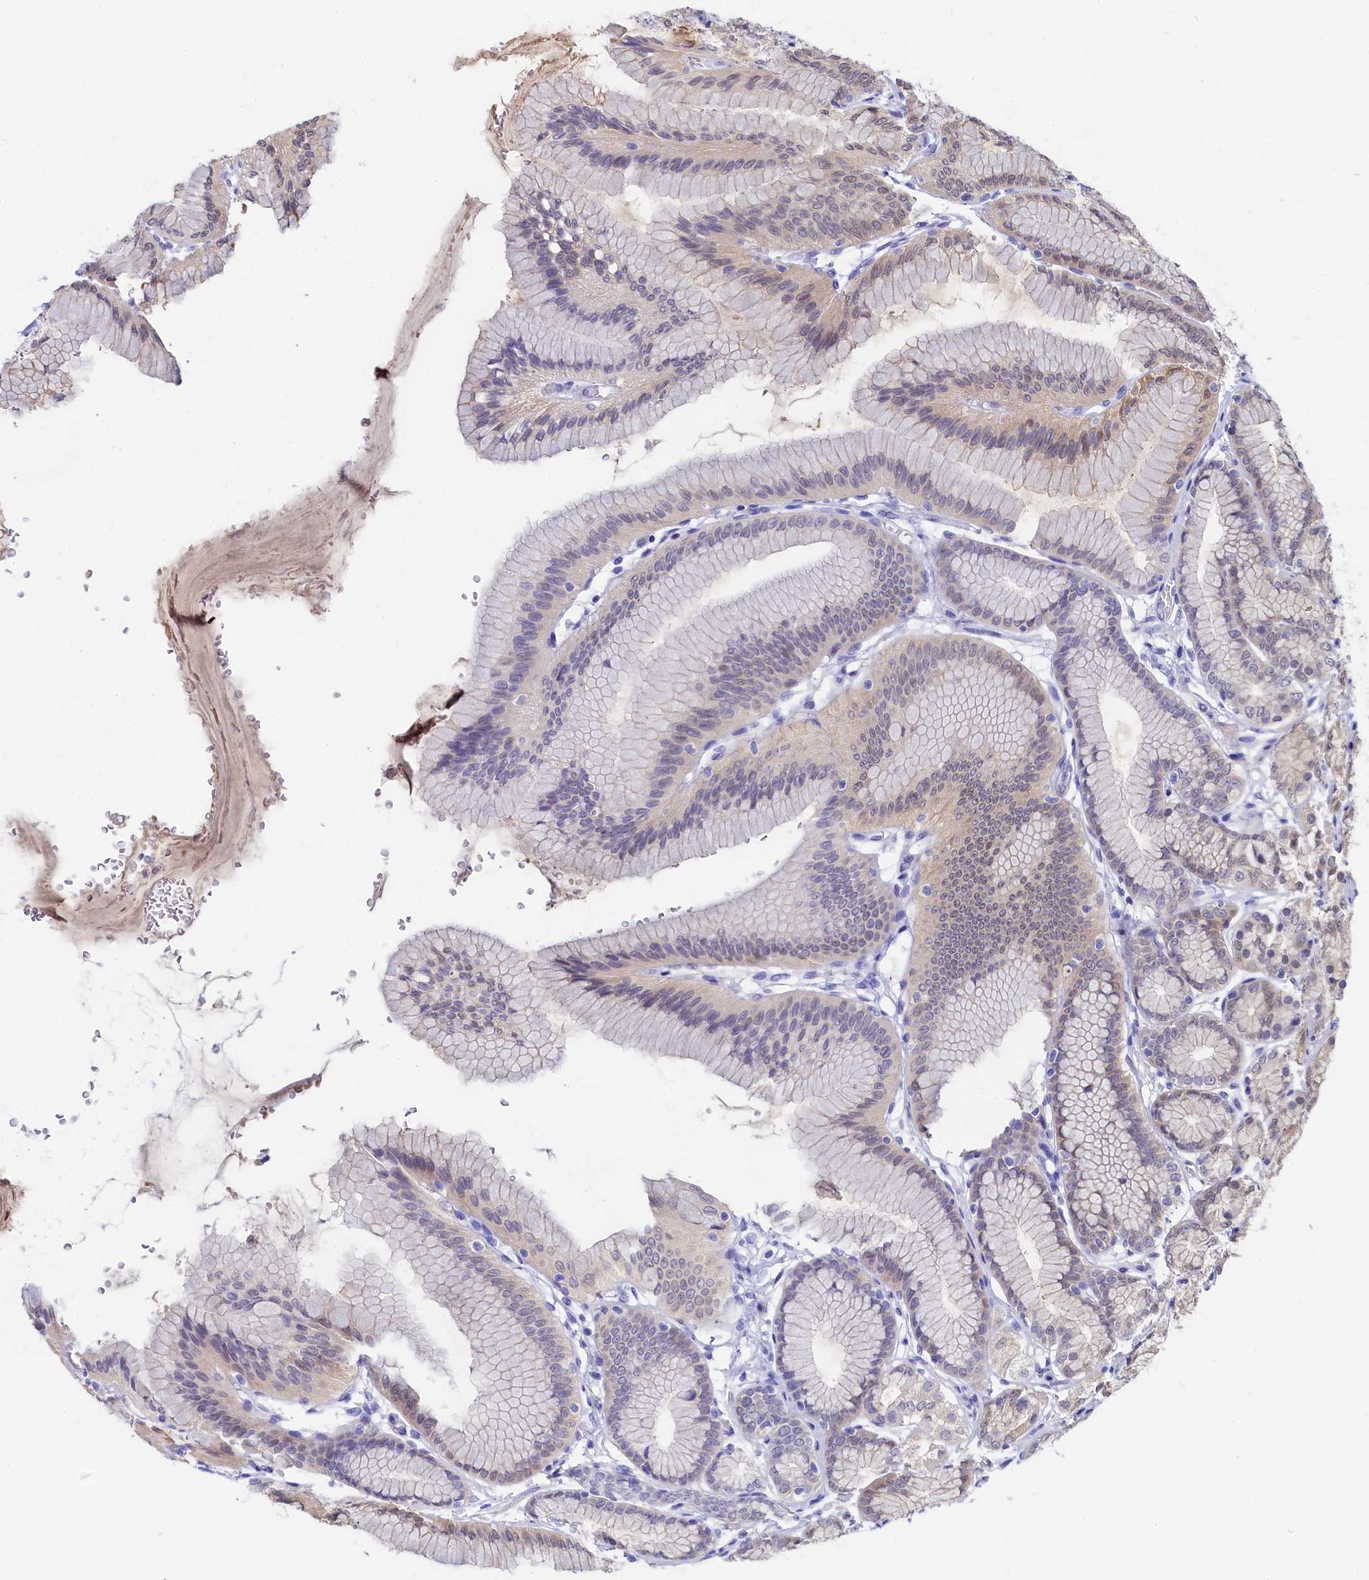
{"staining": {"intensity": "negative", "quantity": "none", "location": "none"}, "tissue": "stomach", "cell_type": "Glandular cells", "image_type": "normal", "snomed": [{"axis": "morphology", "description": "Normal tissue, NOS"}, {"axis": "morphology", "description": "Adenocarcinoma, NOS"}, {"axis": "morphology", "description": "Adenocarcinoma, High grade"}, {"axis": "topography", "description": "Stomach, upper"}, {"axis": "topography", "description": "Stomach"}], "caption": "The image displays no staining of glandular cells in normal stomach. (DAB (3,3'-diaminobenzidine) immunohistochemistry (IHC) with hematoxylin counter stain).", "gene": "C11orf54", "patient": {"sex": "female", "age": 65}}